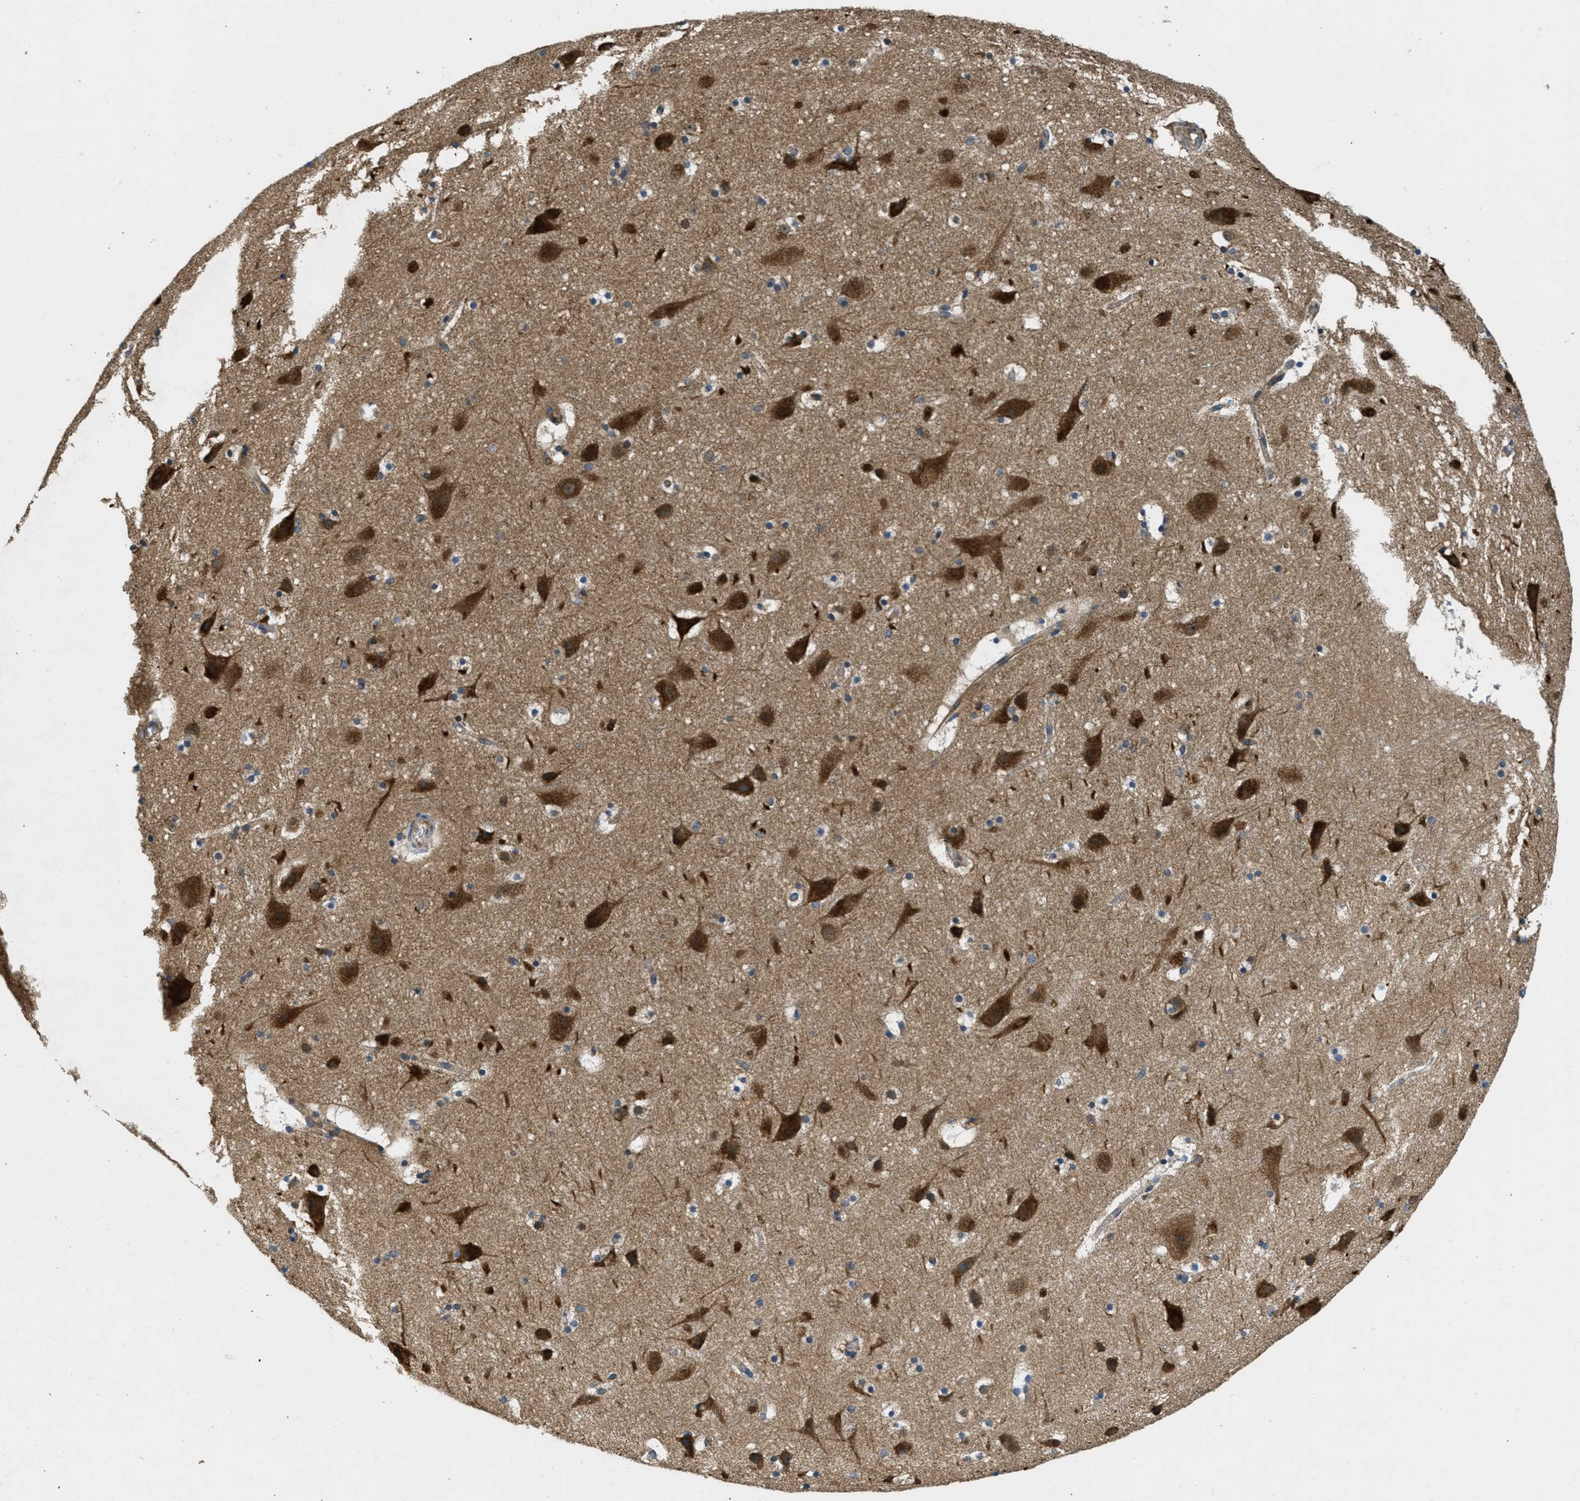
{"staining": {"intensity": "weak", "quantity": "25%-75%", "location": "cytoplasmic/membranous"}, "tissue": "cerebral cortex", "cell_type": "Endothelial cells", "image_type": "normal", "snomed": [{"axis": "morphology", "description": "Normal tissue, NOS"}, {"axis": "topography", "description": "Cerebral cortex"}], "caption": "DAB immunohistochemical staining of benign cerebral cortex exhibits weak cytoplasmic/membranous protein positivity in about 25%-75% of endothelial cells.", "gene": "TOMM70", "patient": {"sex": "male", "age": 45}}